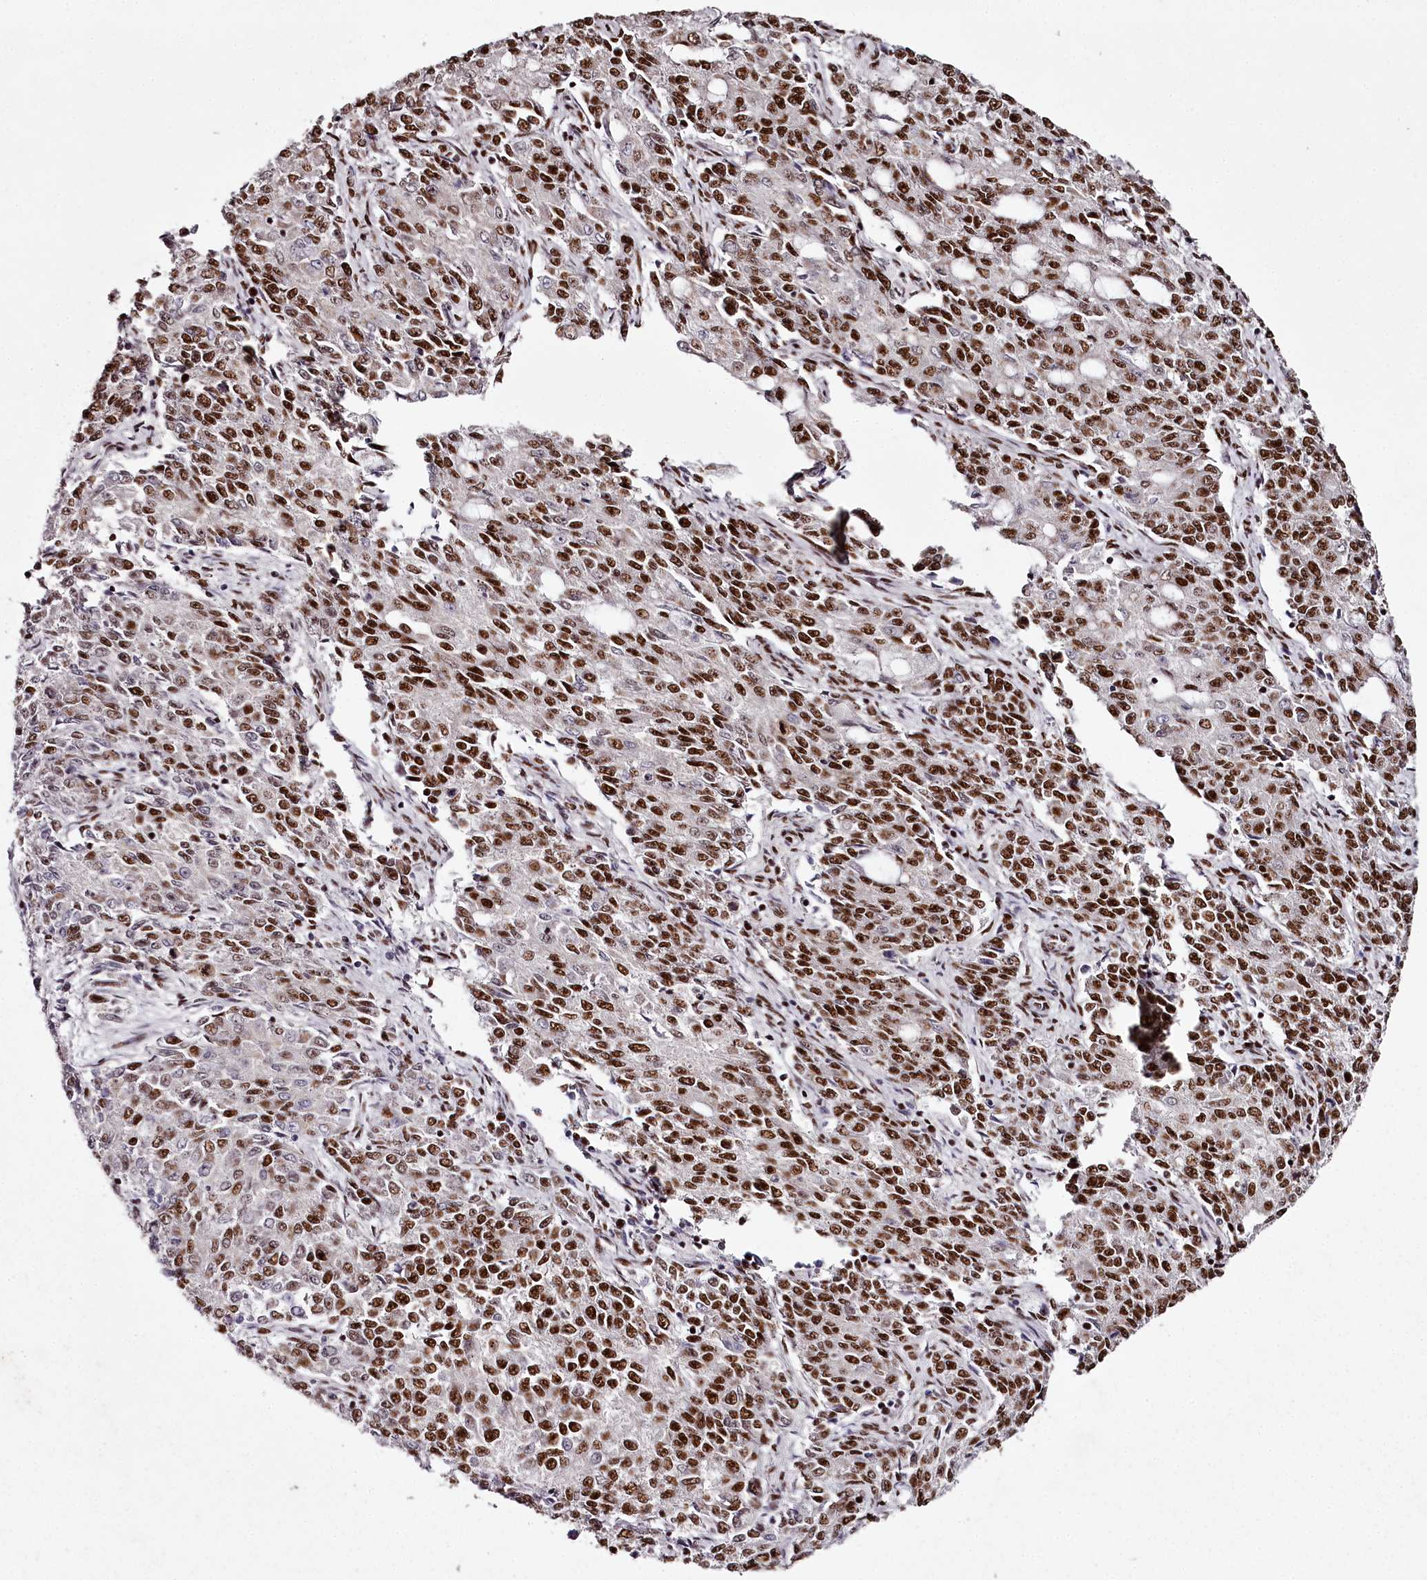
{"staining": {"intensity": "strong", "quantity": ">75%", "location": "nuclear"}, "tissue": "endometrial cancer", "cell_type": "Tumor cells", "image_type": "cancer", "snomed": [{"axis": "morphology", "description": "Adenocarcinoma, NOS"}, {"axis": "topography", "description": "Endometrium"}], "caption": "An image of human endometrial cancer stained for a protein displays strong nuclear brown staining in tumor cells. Ihc stains the protein of interest in brown and the nuclei are stained blue.", "gene": "PSPC1", "patient": {"sex": "female", "age": 50}}